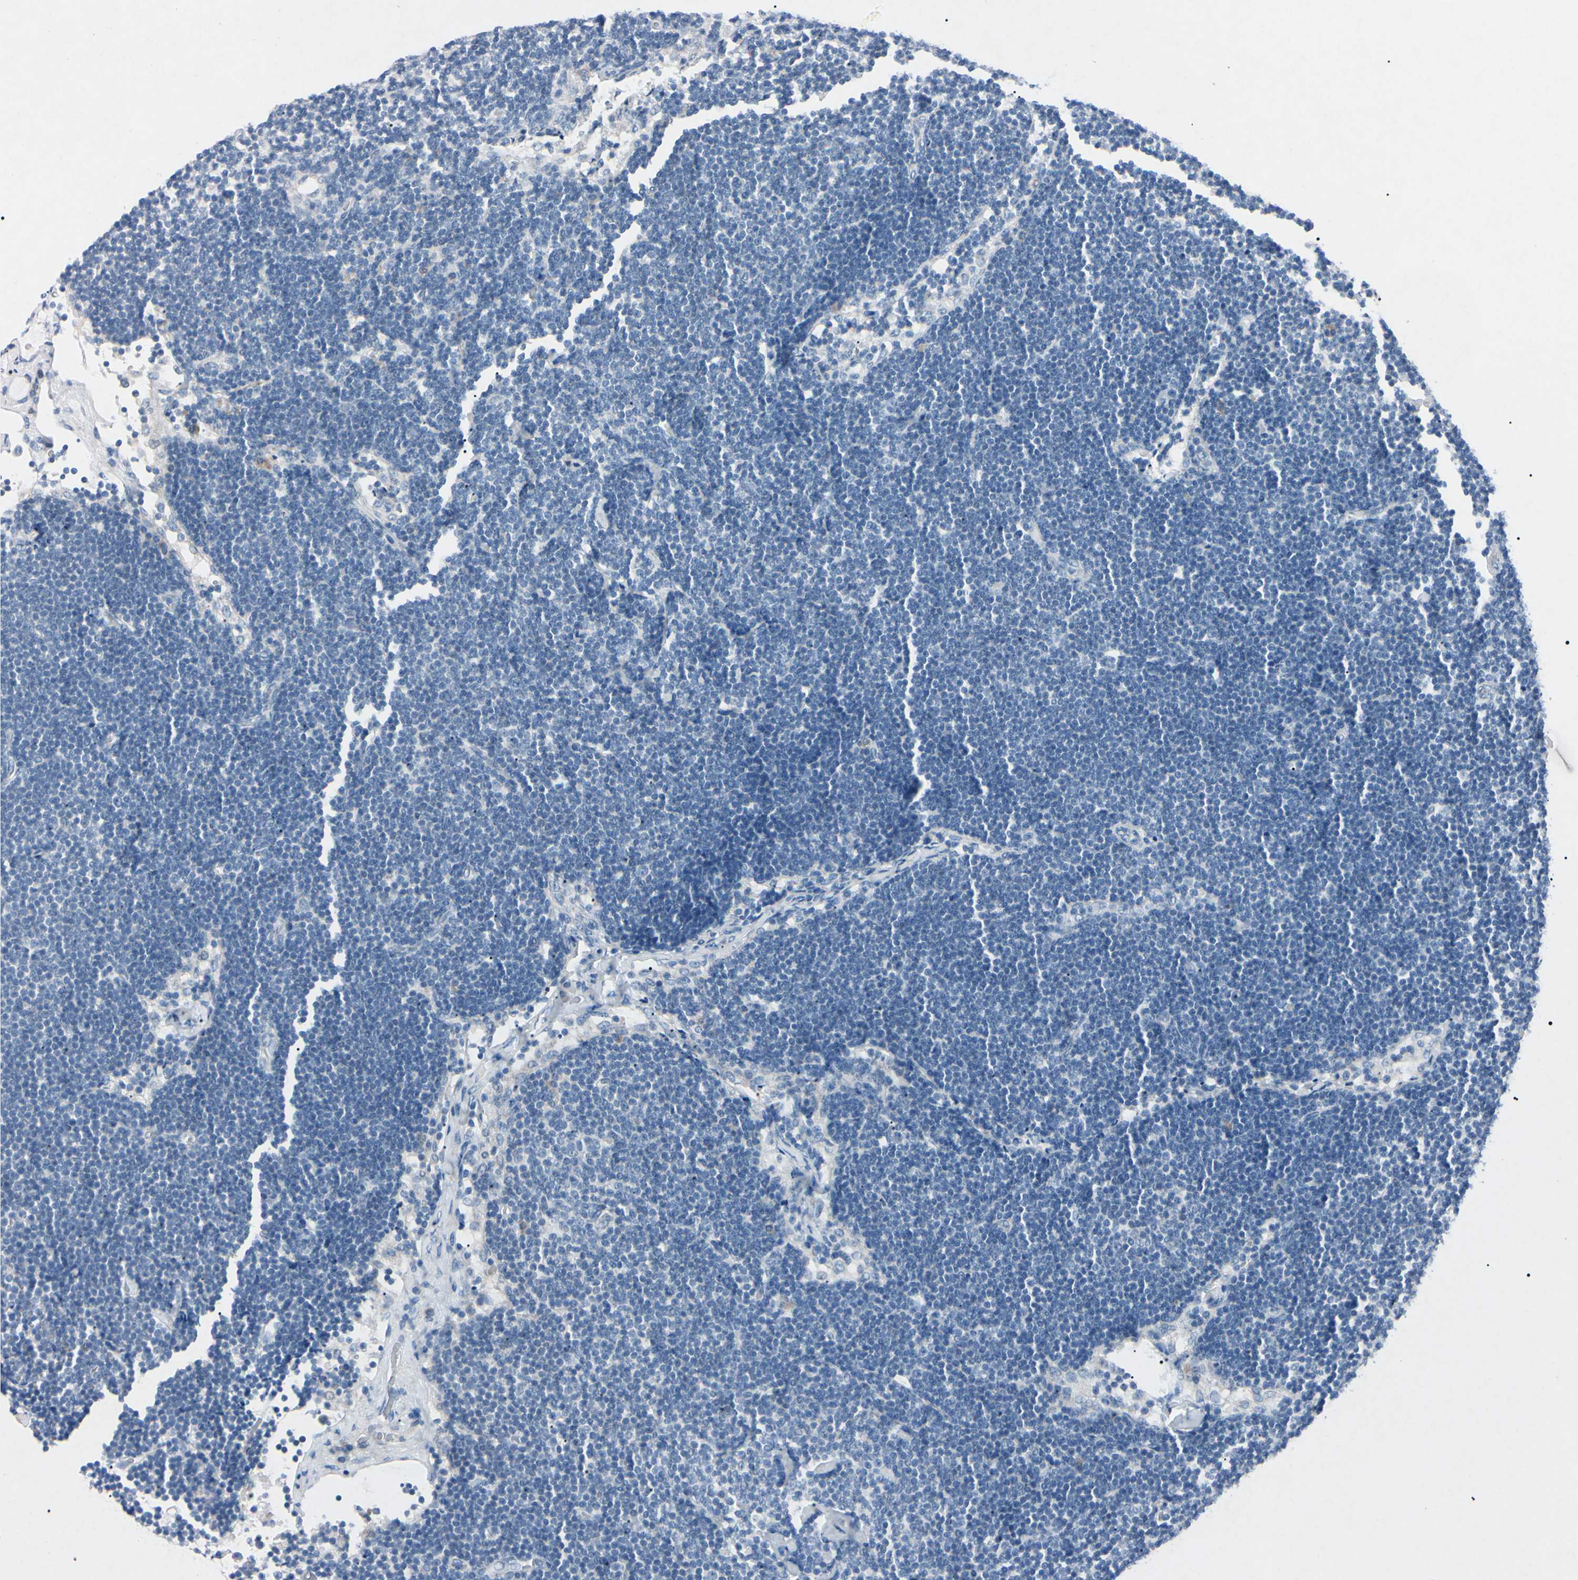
{"staining": {"intensity": "negative", "quantity": "none", "location": "none"}, "tissue": "lymph node", "cell_type": "Germinal center cells", "image_type": "normal", "snomed": [{"axis": "morphology", "description": "Normal tissue, NOS"}, {"axis": "topography", "description": "Lymph node"}], "caption": "Photomicrograph shows no protein expression in germinal center cells of benign lymph node.", "gene": "ELN", "patient": {"sex": "male", "age": 63}}